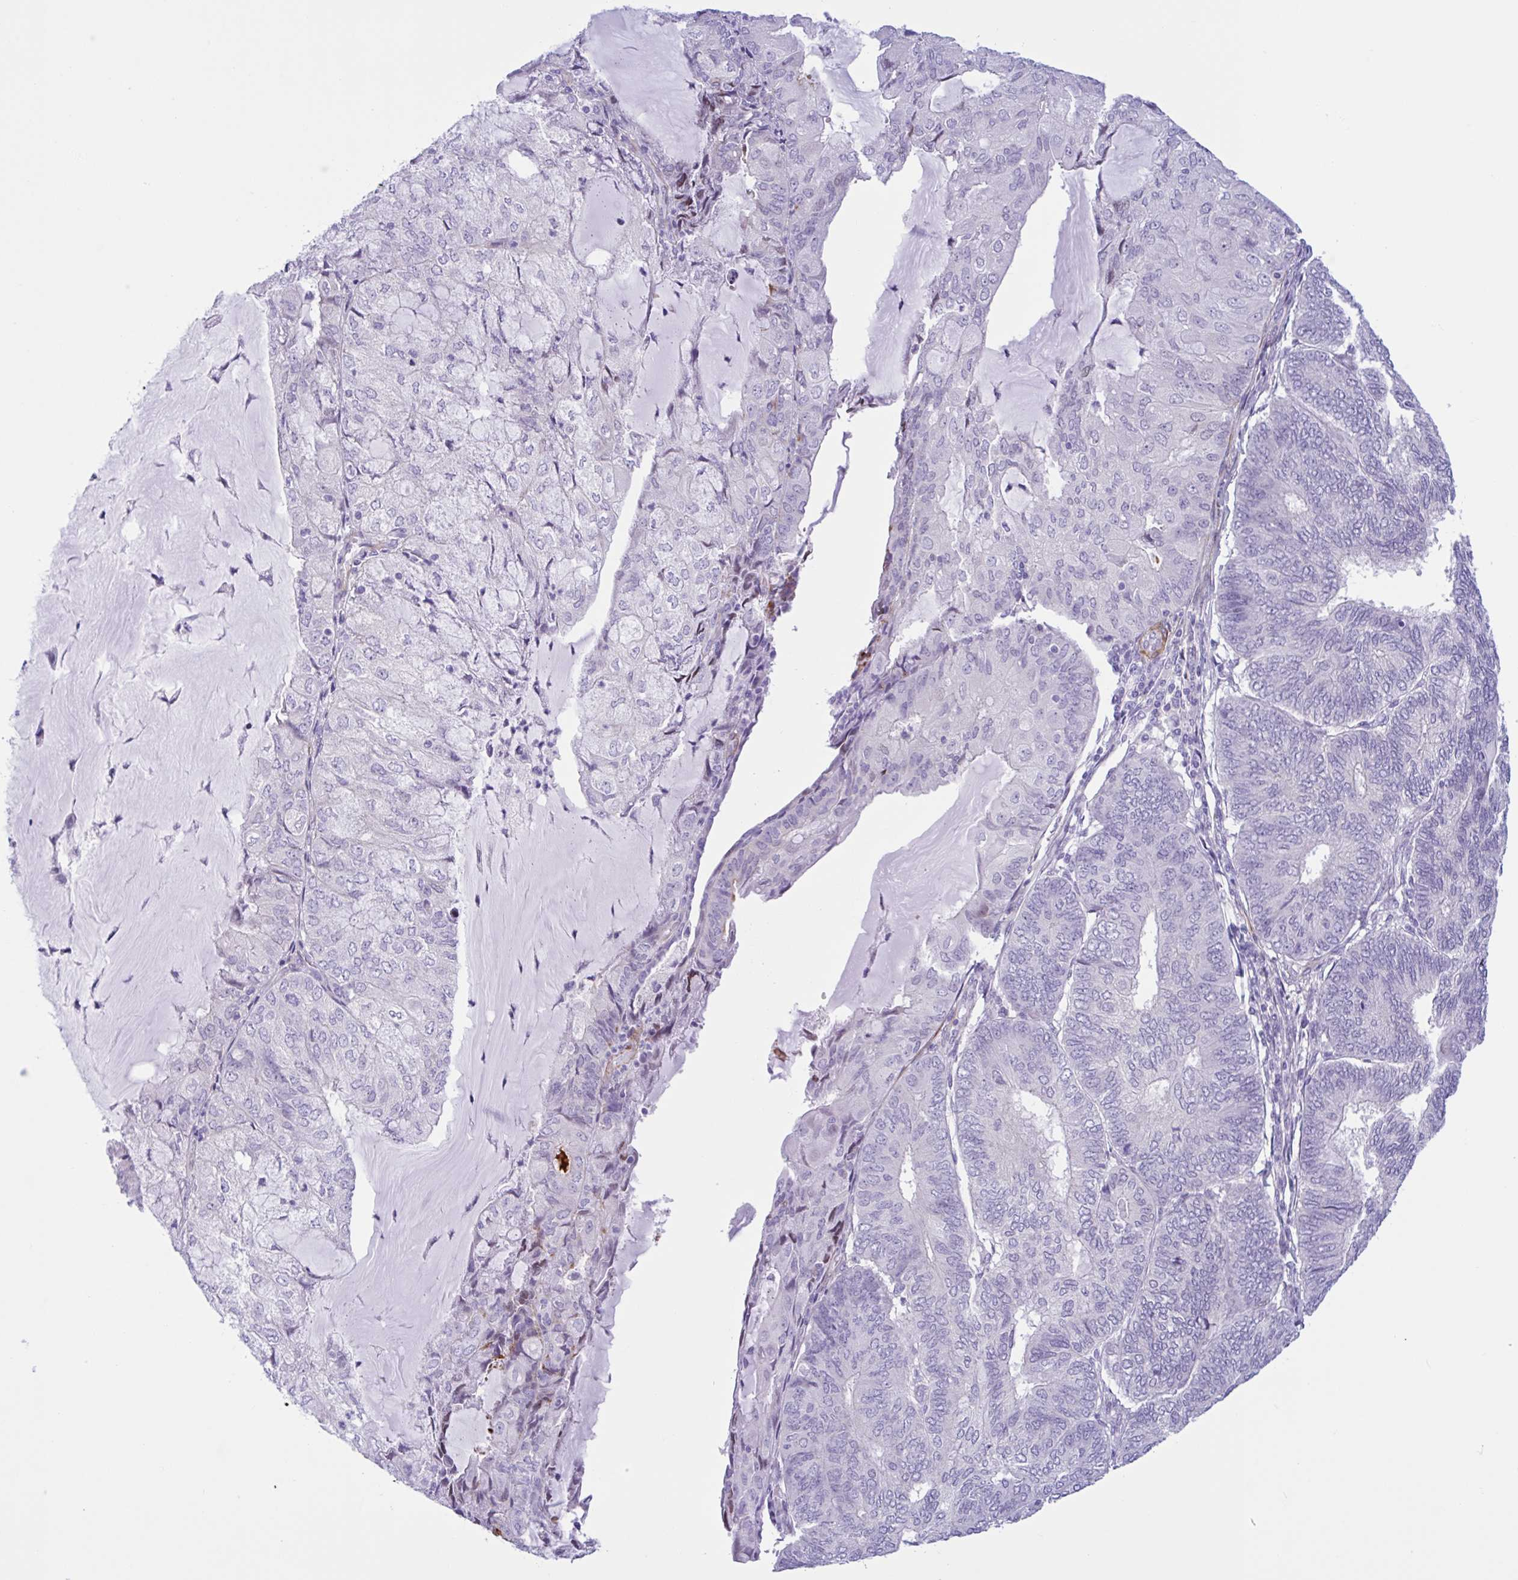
{"staining": {"intensity": "negative", "quantity": "none", "location": "none"}, "tissue": "endometrial cancer", "cell_type": "Tumor cells", "image_type": "cancer", "snomed": [{"axis": "morphology", "description": "Adenocarcinoma, NOS"}, {"axis": "topography", "description": "Endometrium"}], "caption": "Endometrial cancer was stained to show a protein in brown. There is no significant positivity in tumor cells.", "gene": "AHCYL2", "patient": {"sex": "female", "age": 81}}